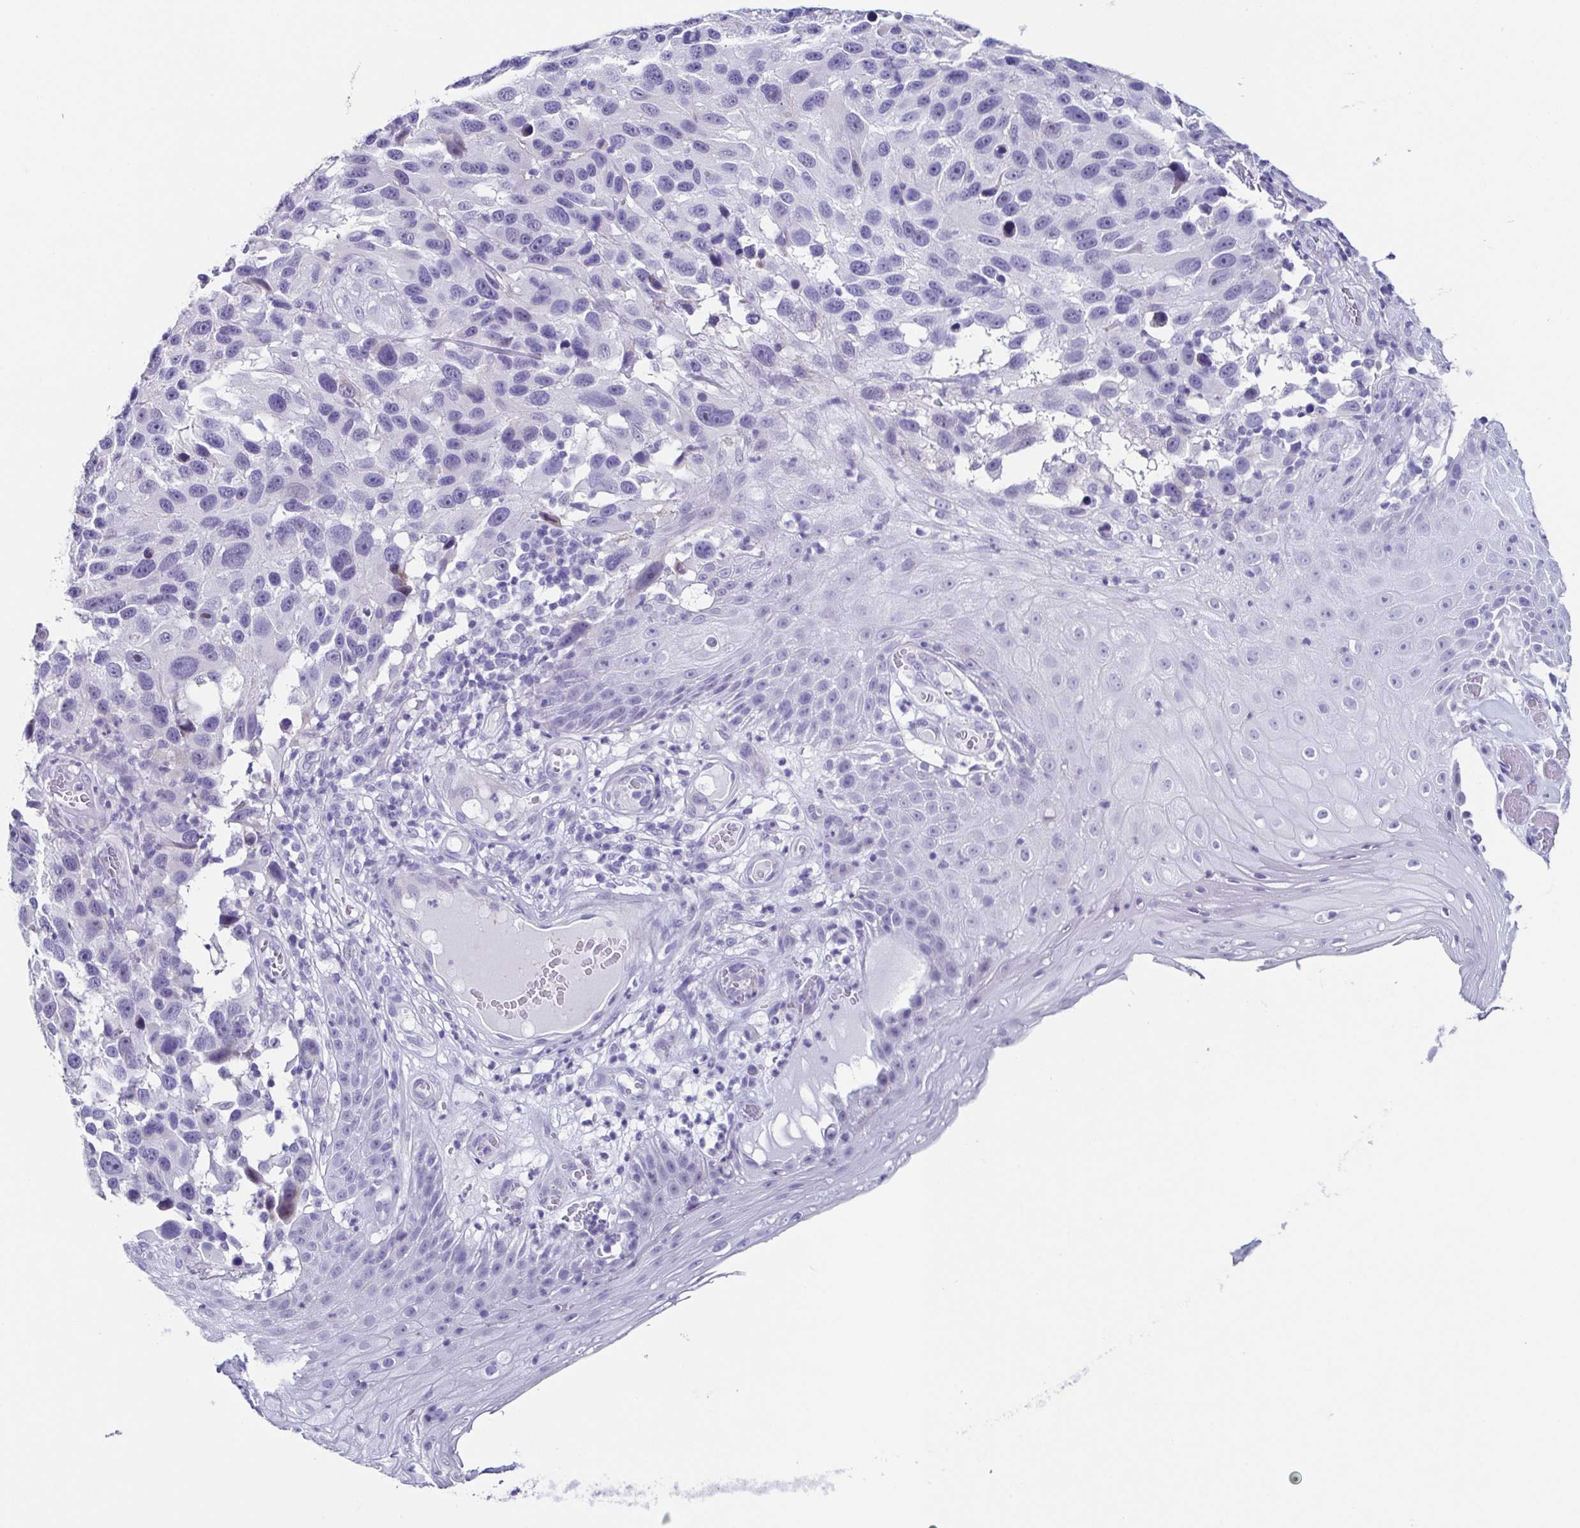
{"staining": {"intensity": "negative", "quantity": "none", "location": "none"}, "tissue": "melanoma", "cell_type": "Tumor cells", "image_type": "cancer", "snomed": [{"axis": "morphology", "description": "Malignant melanoma, NOS"}, {"axis": "topography", "description": "Skin"}], "caption": "There is no significant positivity in tumor cells of melanoma.", "gene": "TNNT2", "patient": {"sex": "male", "age": 53}}